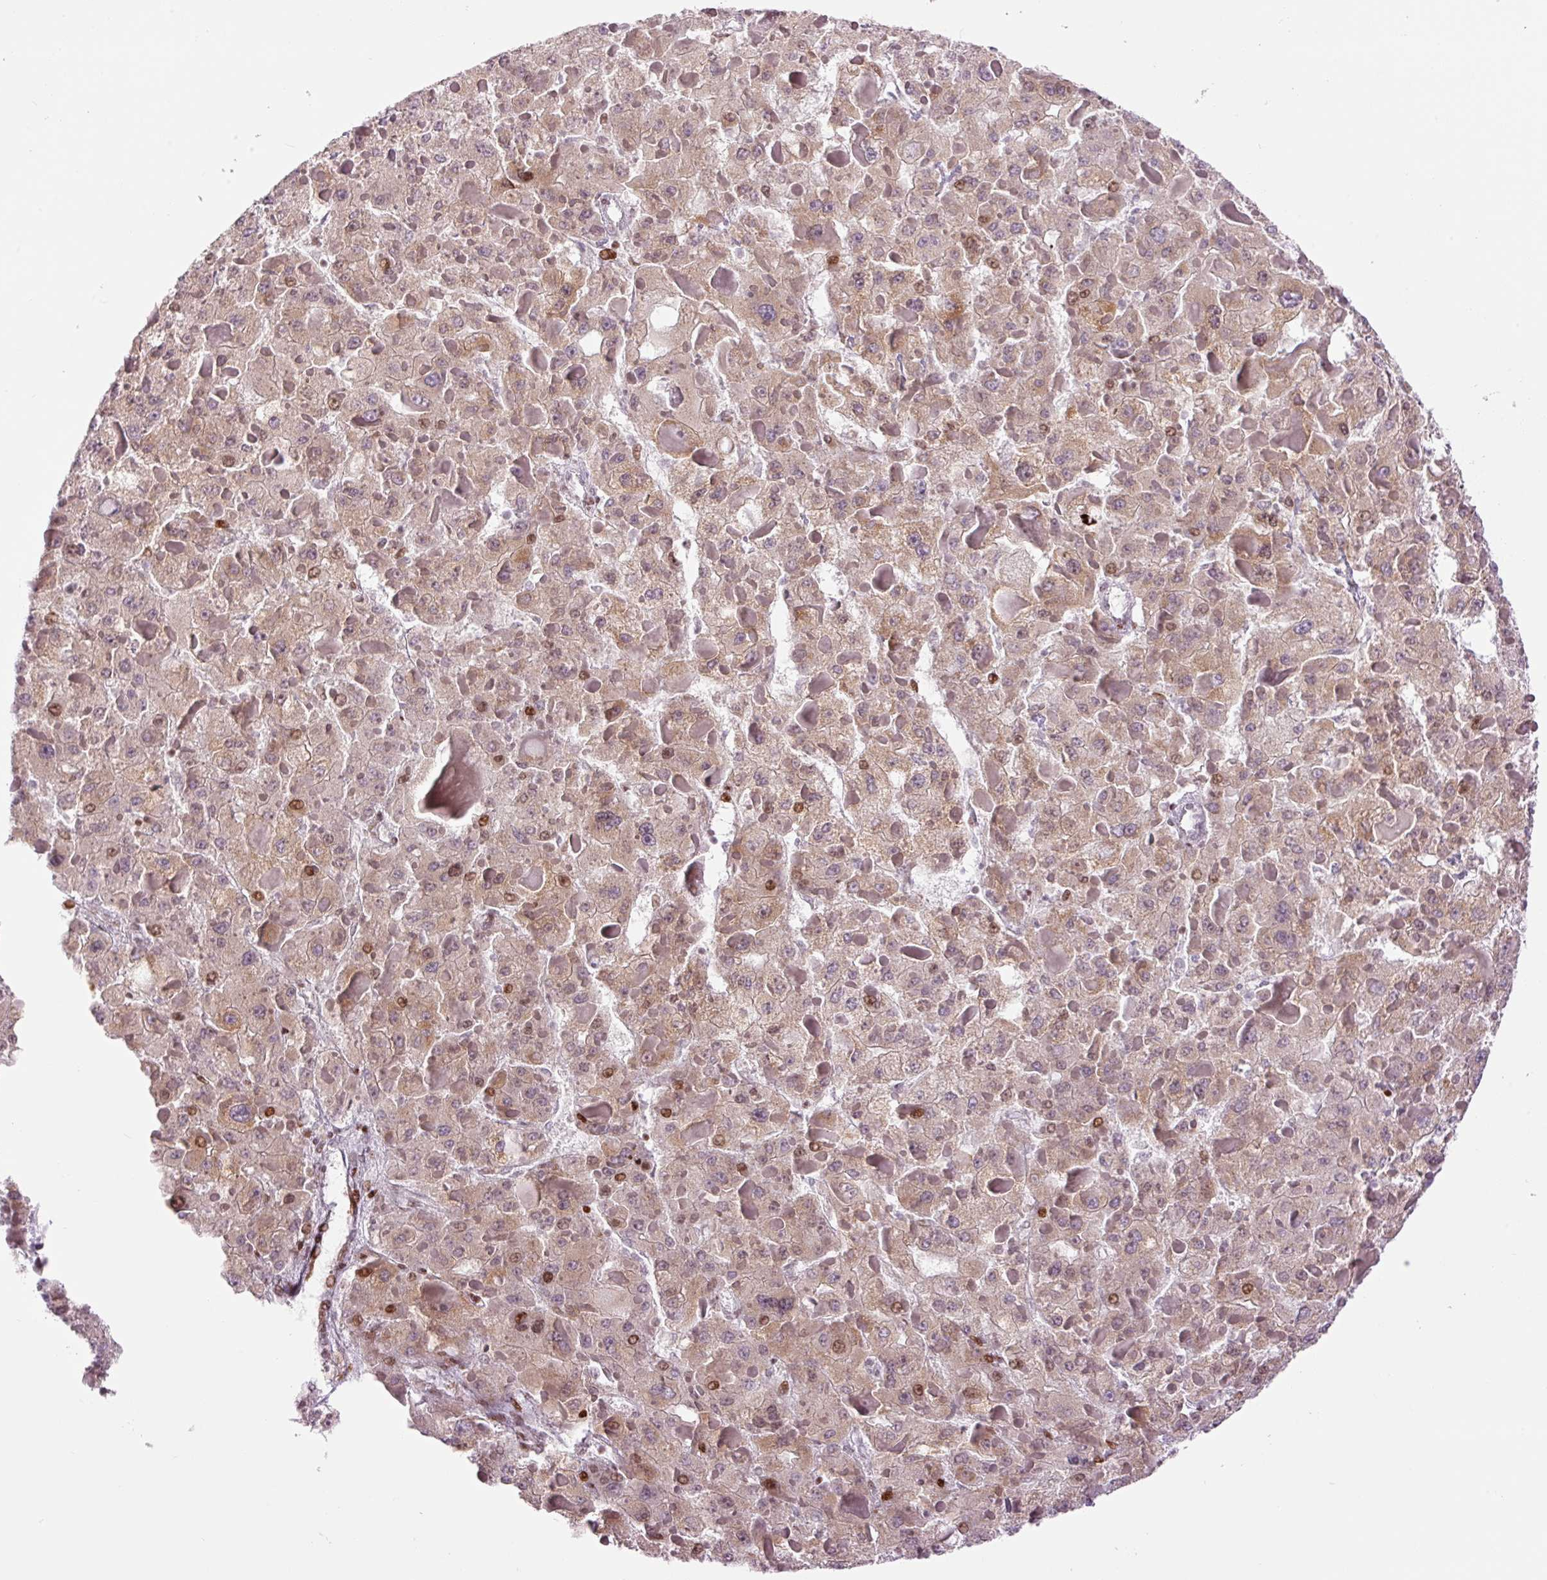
{"staining": {"intensity": "moderate", "quantity": "25%-75%", "location": "cytoplasmic/membranous,nuclear"}, "tissue": "liver cancer", "cell_type": "Tumor cells", "image_type": "cancer", "snomed": [{"axis": "morphology", "description": "Carcinoma, Hepatocellular, NOS"}, {"axis": "topography", "description": "Liver"}], "caption": "Immunohistochemical staining of human liver cancer reveals moderate cytoplasmic/membranous and nuclear protein staining in approximately 25%-75% of tumor cells.", "gene": "TMEM177", "patient": {"sex": "female", "age": 73}}